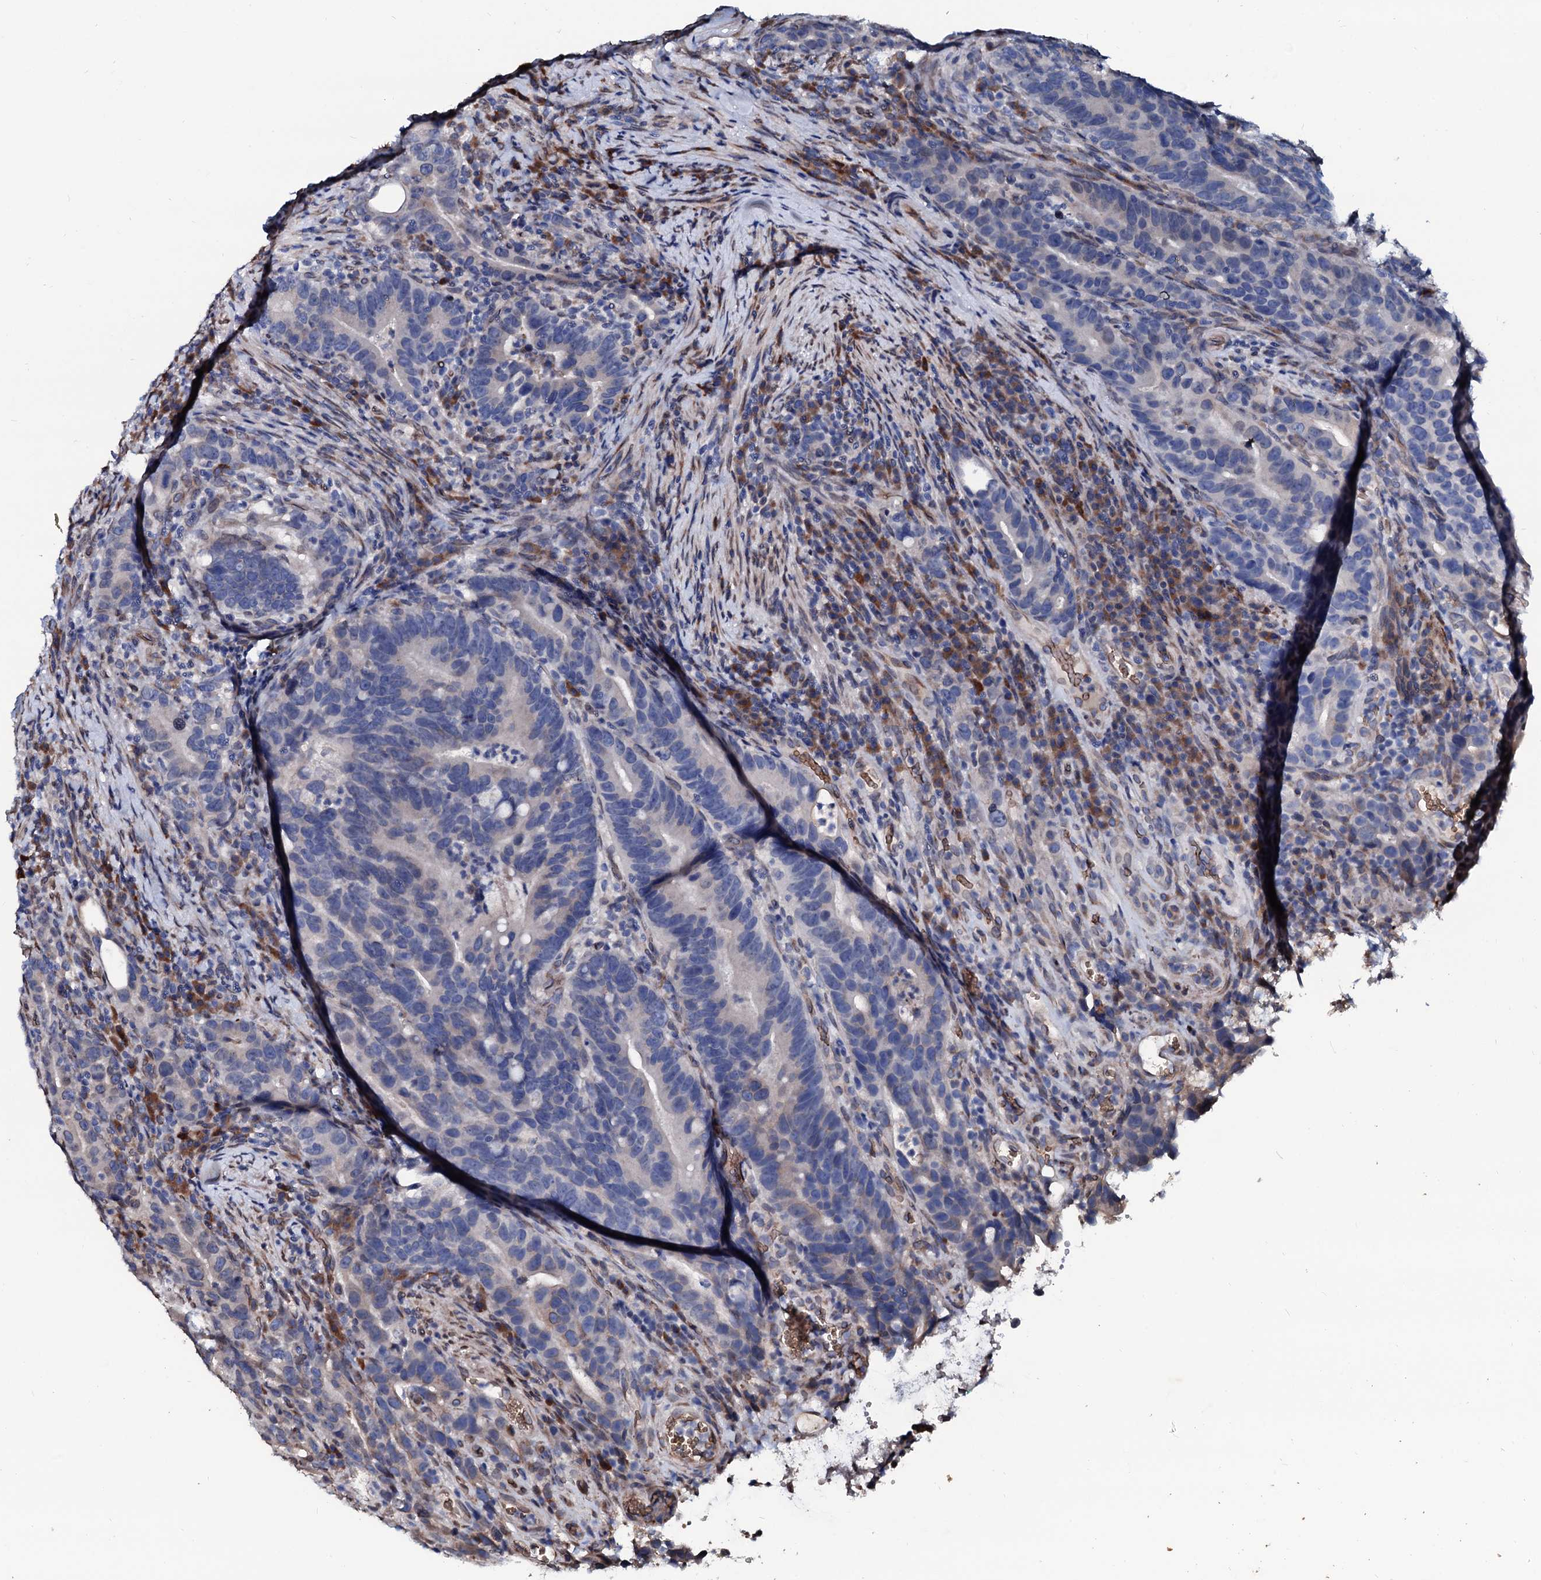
{"staining": {"intensity": "negative", "quantity": "none", "location": "none"}, "tissue": "colorectal cancer", "cell_type": "Tumor cells", "image_type": "cancer", "snomed": [{"axis": "morphology", "description": "Adenocarcinoma, NOS"}, {"axis": "topography", "description": "Colon"}], "caption": "DAB immunohistochemical staining of human adenocarcinoma (colorectal) exhibits no significant positivity in tumor cells. (Stains: DAB immunohistochemistry (IHC) with hematoxylin counter stain, Microscopy: brightfield microscopy at high magnification).", "gene": "NRP2", "patient": {"sex": "female", "age": 66}}